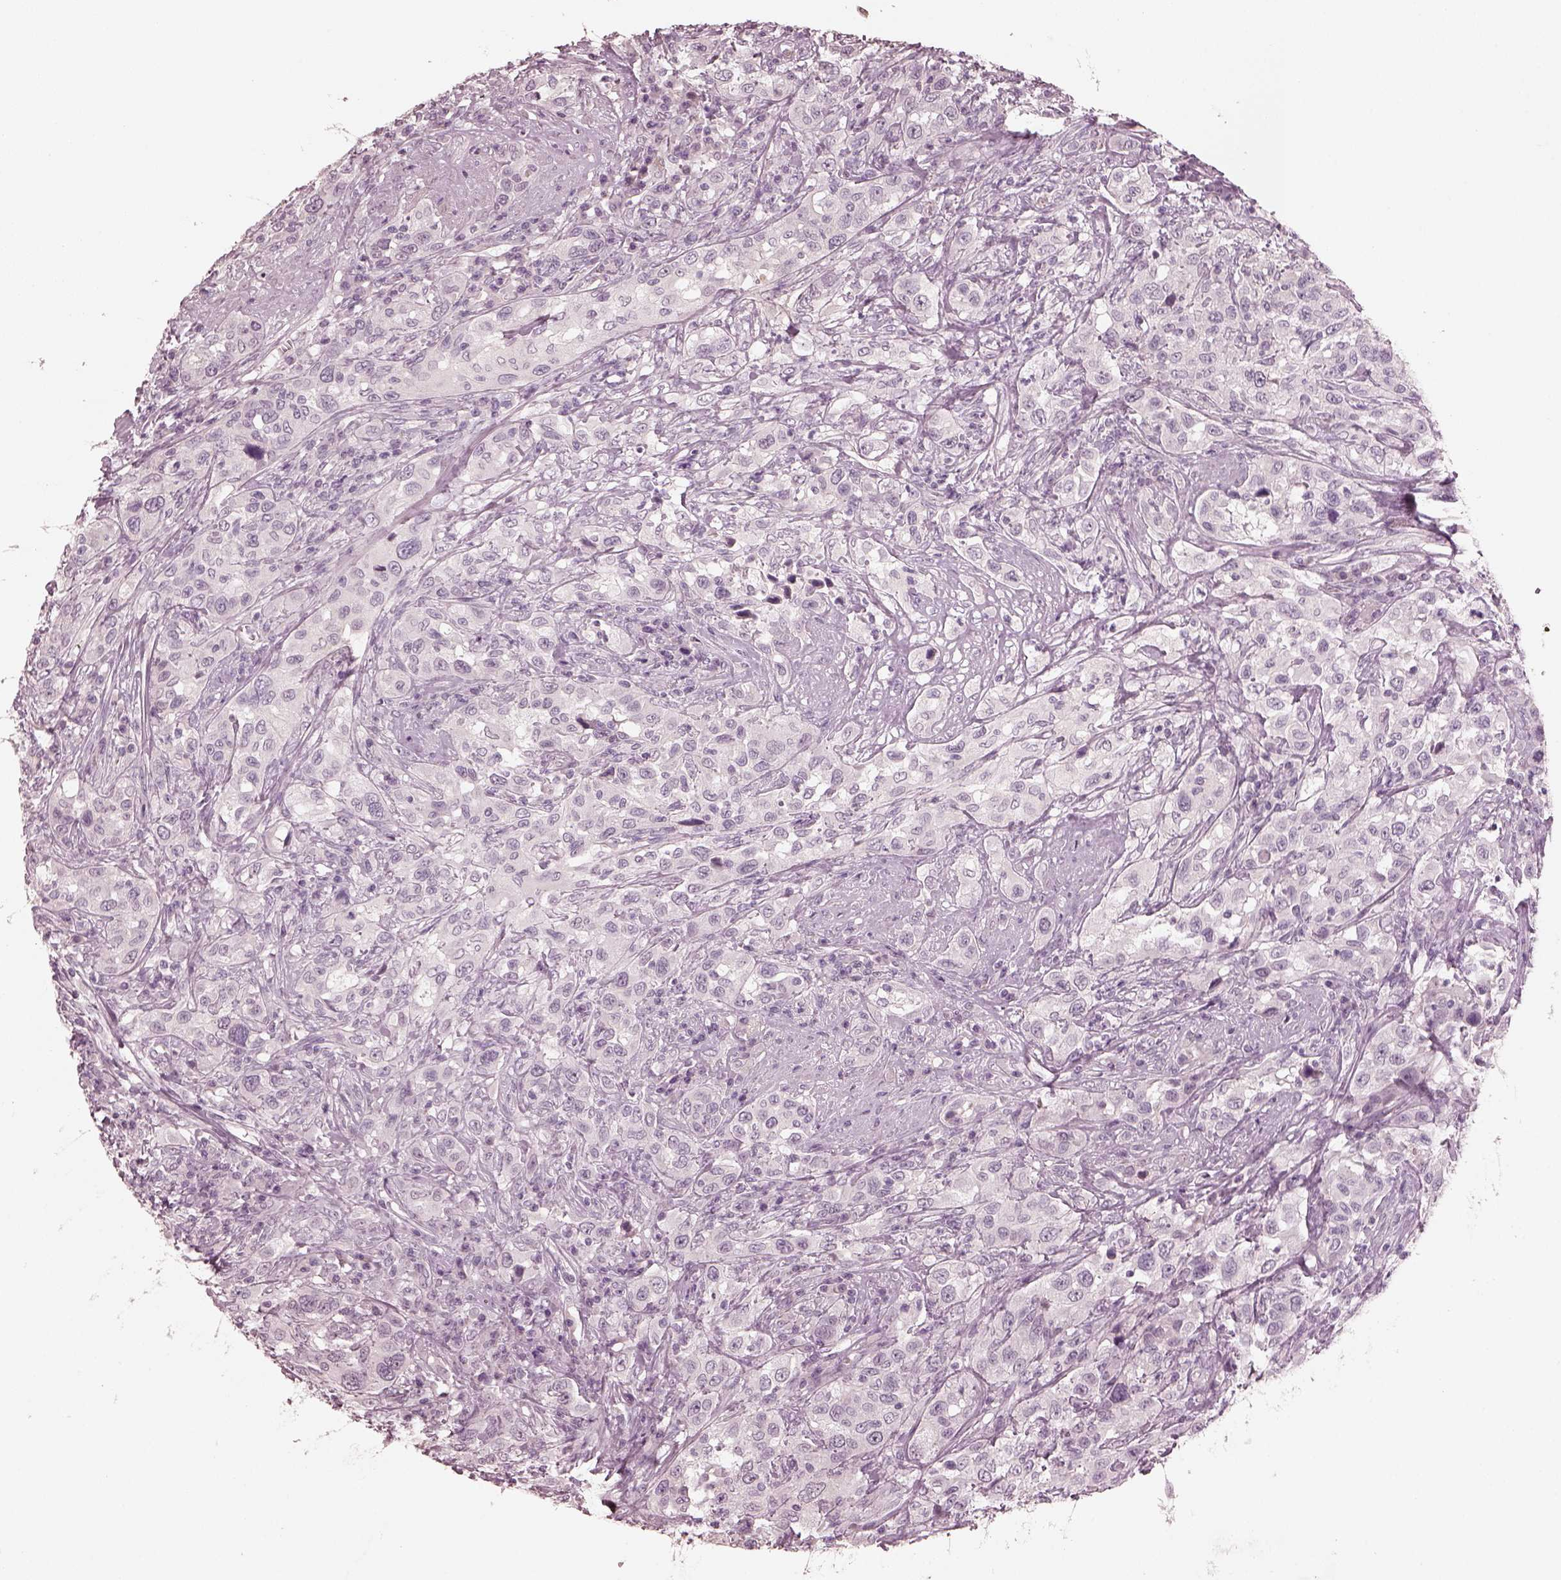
{"staining": {"intensity": "negative", "quantity": "none", "location": "none"}, "tissue": "urothelial cancer", "cell_type": "Tumor cells", "image_type": "cancer", "snomed": [{"axis": "morphology", "description": "Urothelial carcinoma, NOS"}, {"axis": "morphology", "description": "Urothelial carcinoma, High grade"}, {"axis": "topography", "description": "Urinary bladder"}], "caption": "Transitional cell carcinoma was stained to show a protein in brown. There is no significant staining in tumor cells.", "gene": "OPTC", "patient": {"sex": "female", "age": 64}}